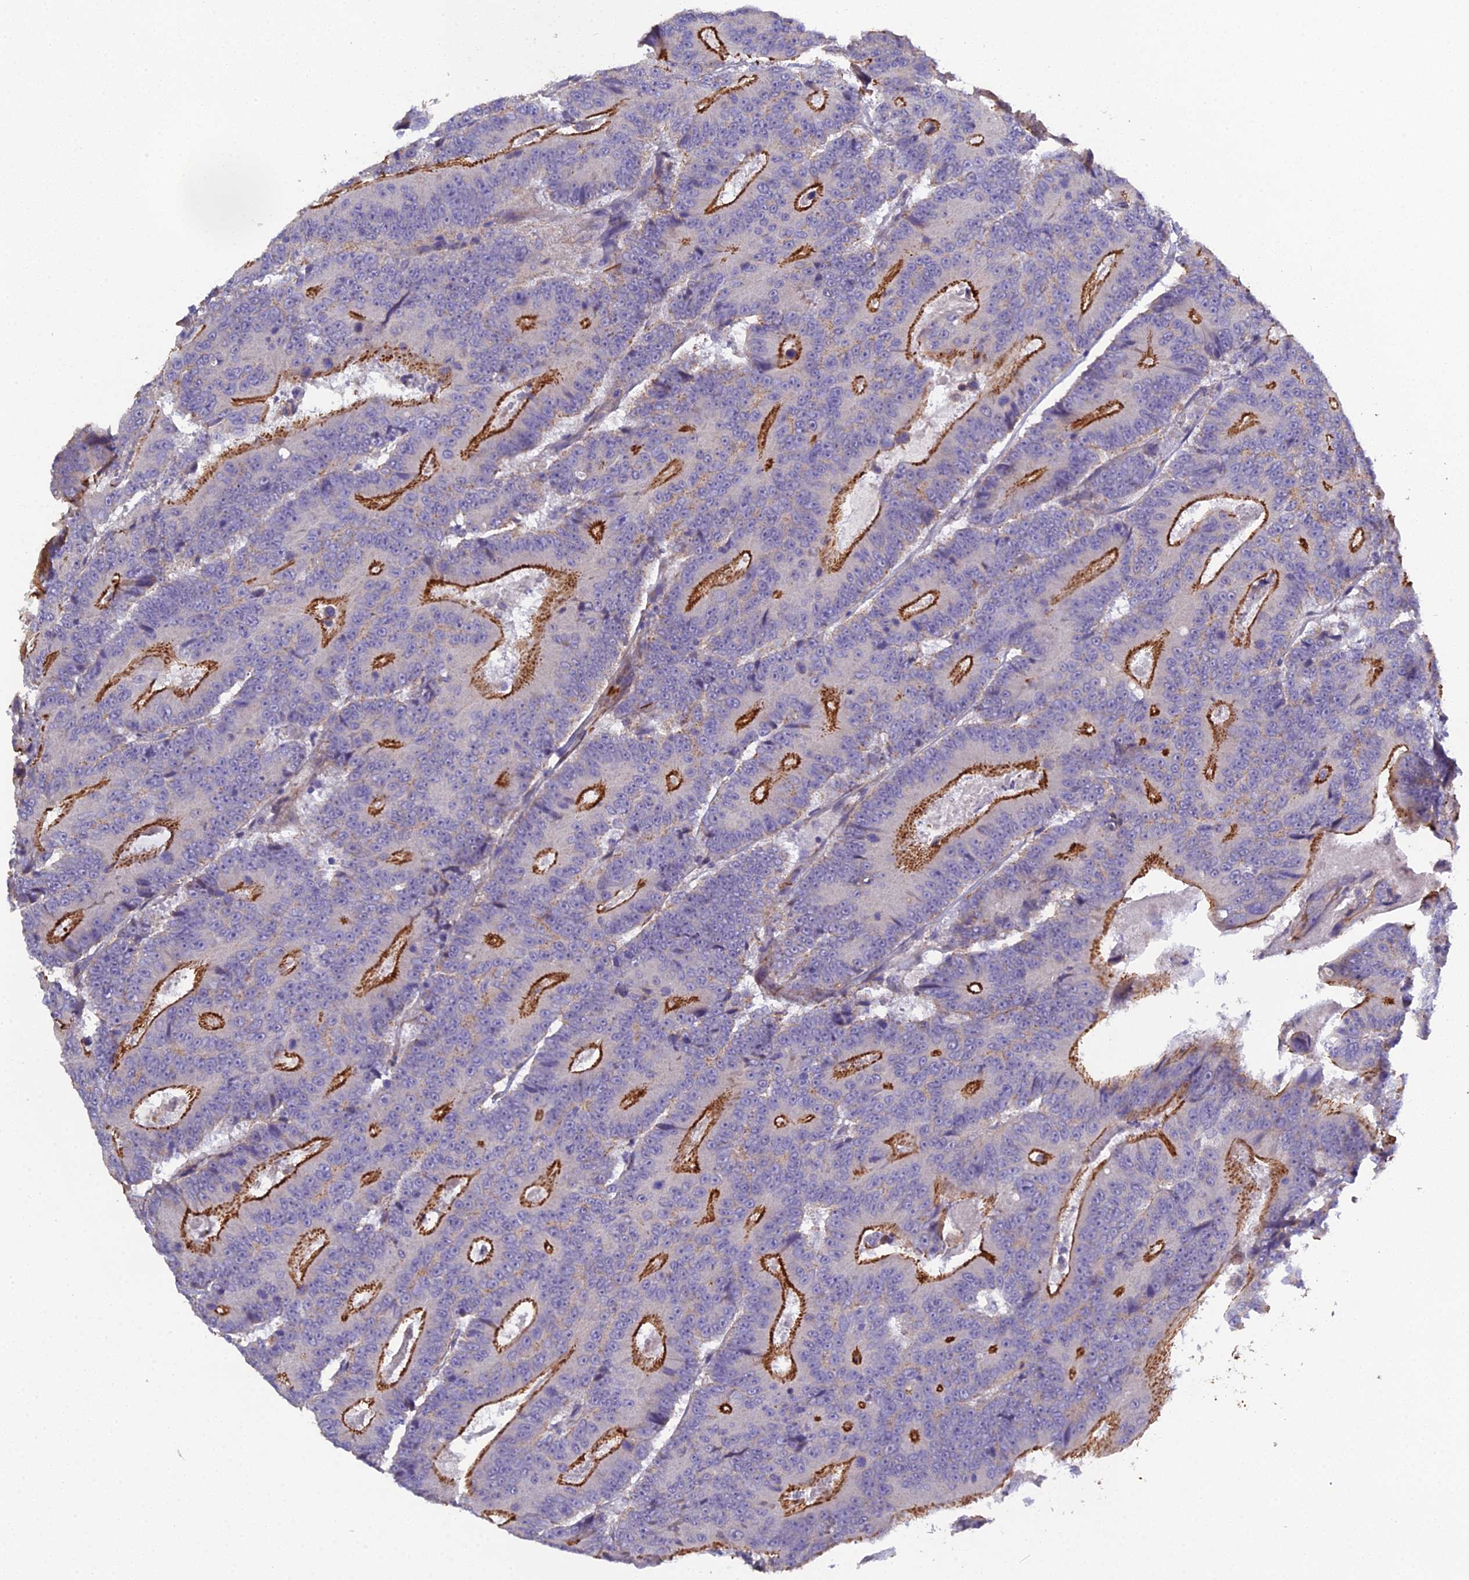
{"staining": {"intensity": "strong", "quantity": "25%-75%", "location": "cytoplasmic/membranous"}, "tissue": "colorectal cancer", "cell_type": "Tumor cells", "image_type": "cancer", "snomed": [{"axis": "morphology", "description": "Adenocarcinoma, NOS"}, {"axis": "topography", "description": "Colon"}], "caption": "Colorectal adenocarcinoma stained with a protein marker demonstrates strong staining in tumor cells.", "gene": "CFAP47", "patient": {"sex": "male", "age": 83}}